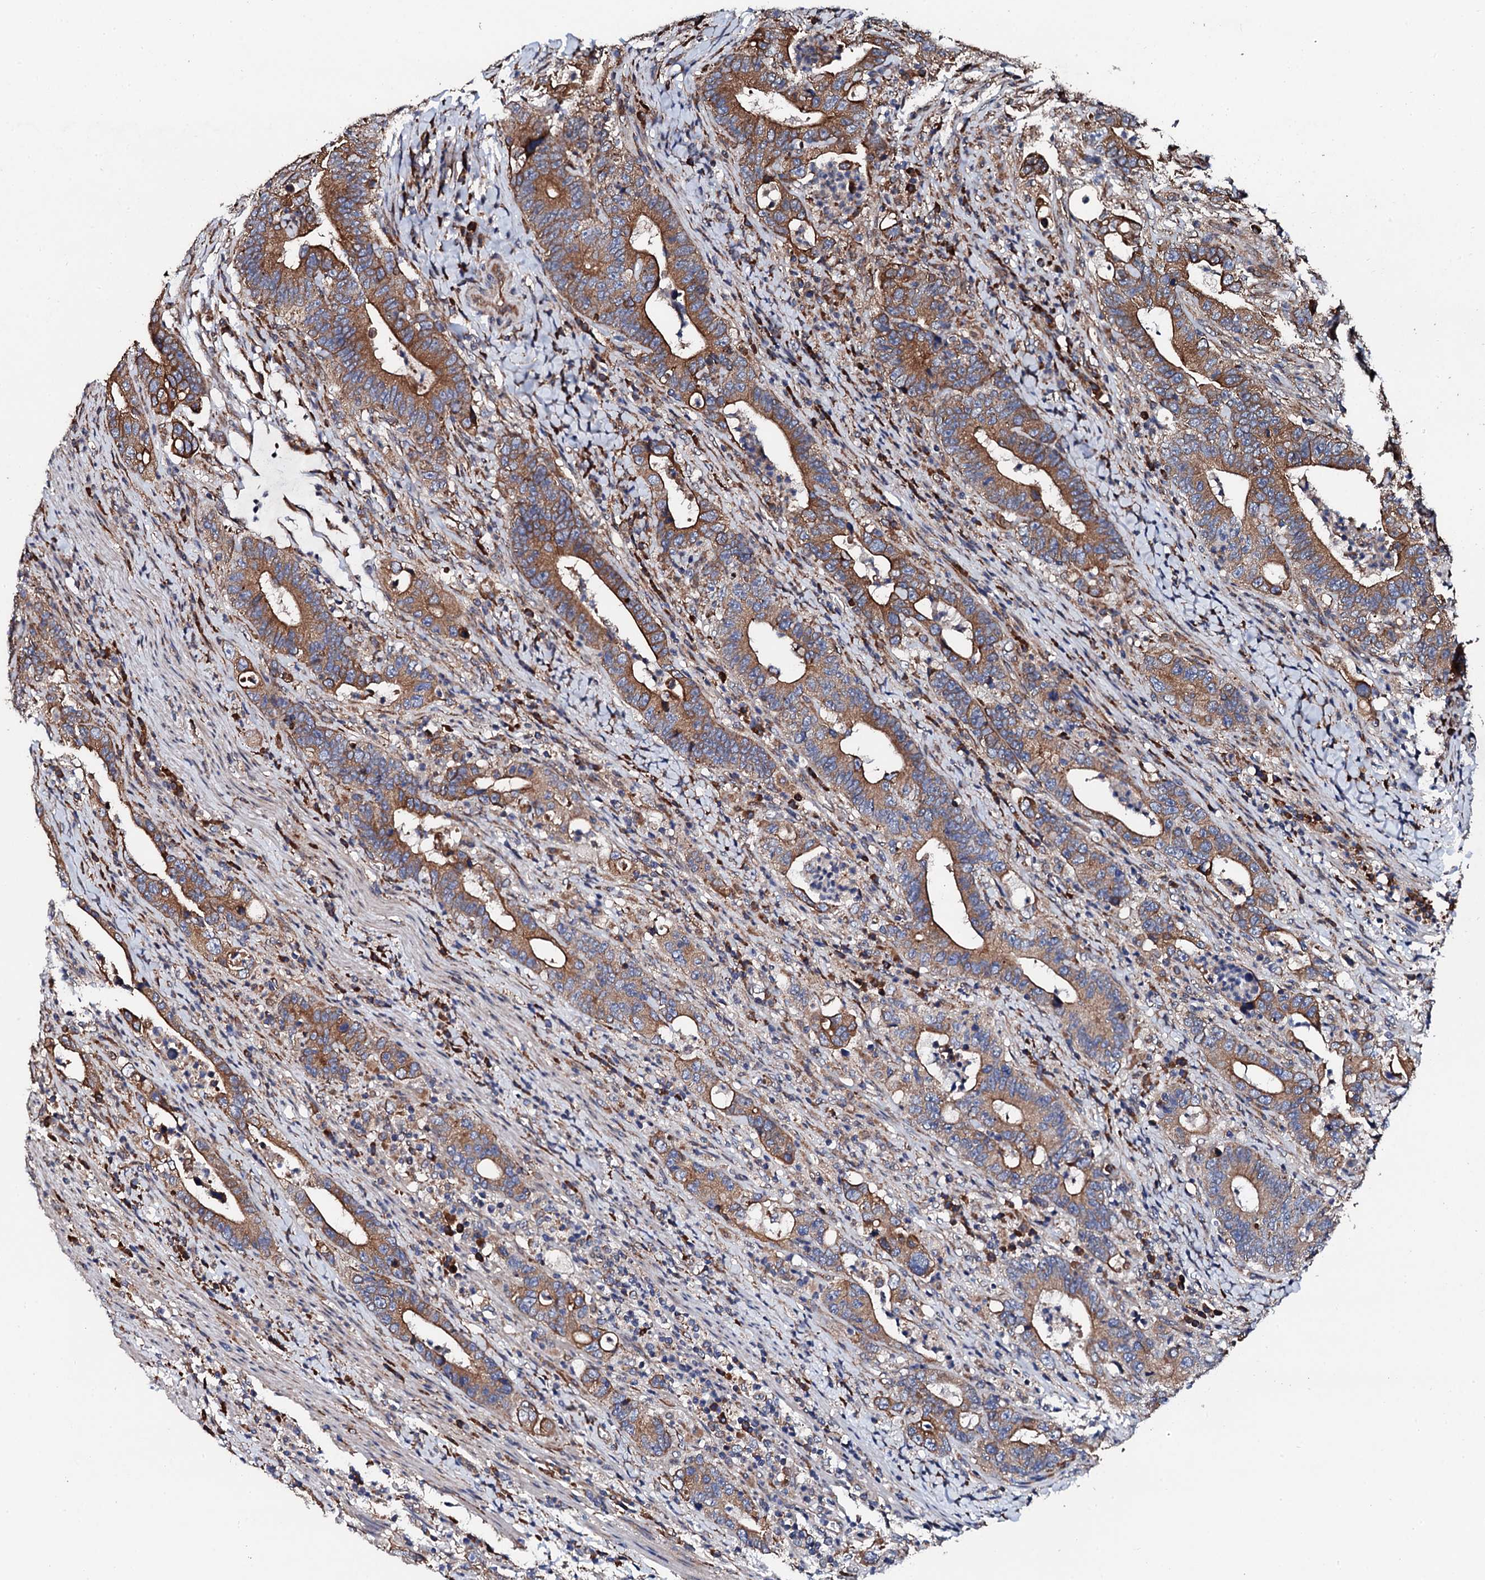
{"staining": {"intensity": "moderate", "quantity": ">75%", "location": "cytoplasmic/membranous"}, "tissue": "colorectal cancer", "cell_type": "Tumor cells", "image_type": "cancer", "snomed": [{"axis": "morphology", "description": "Adenocarcinoma, NOS"}, {"axis": "topography", "description": "Colon"}], "caption": "Immunohistochemical staining of colorectal cancer reveals medium levels of moderate cytoplasmic/membranous protein expression in approximately >75% of tumor cells.", "gene": "CKAP5", "patient": {"sex": "female", "age": 75}}